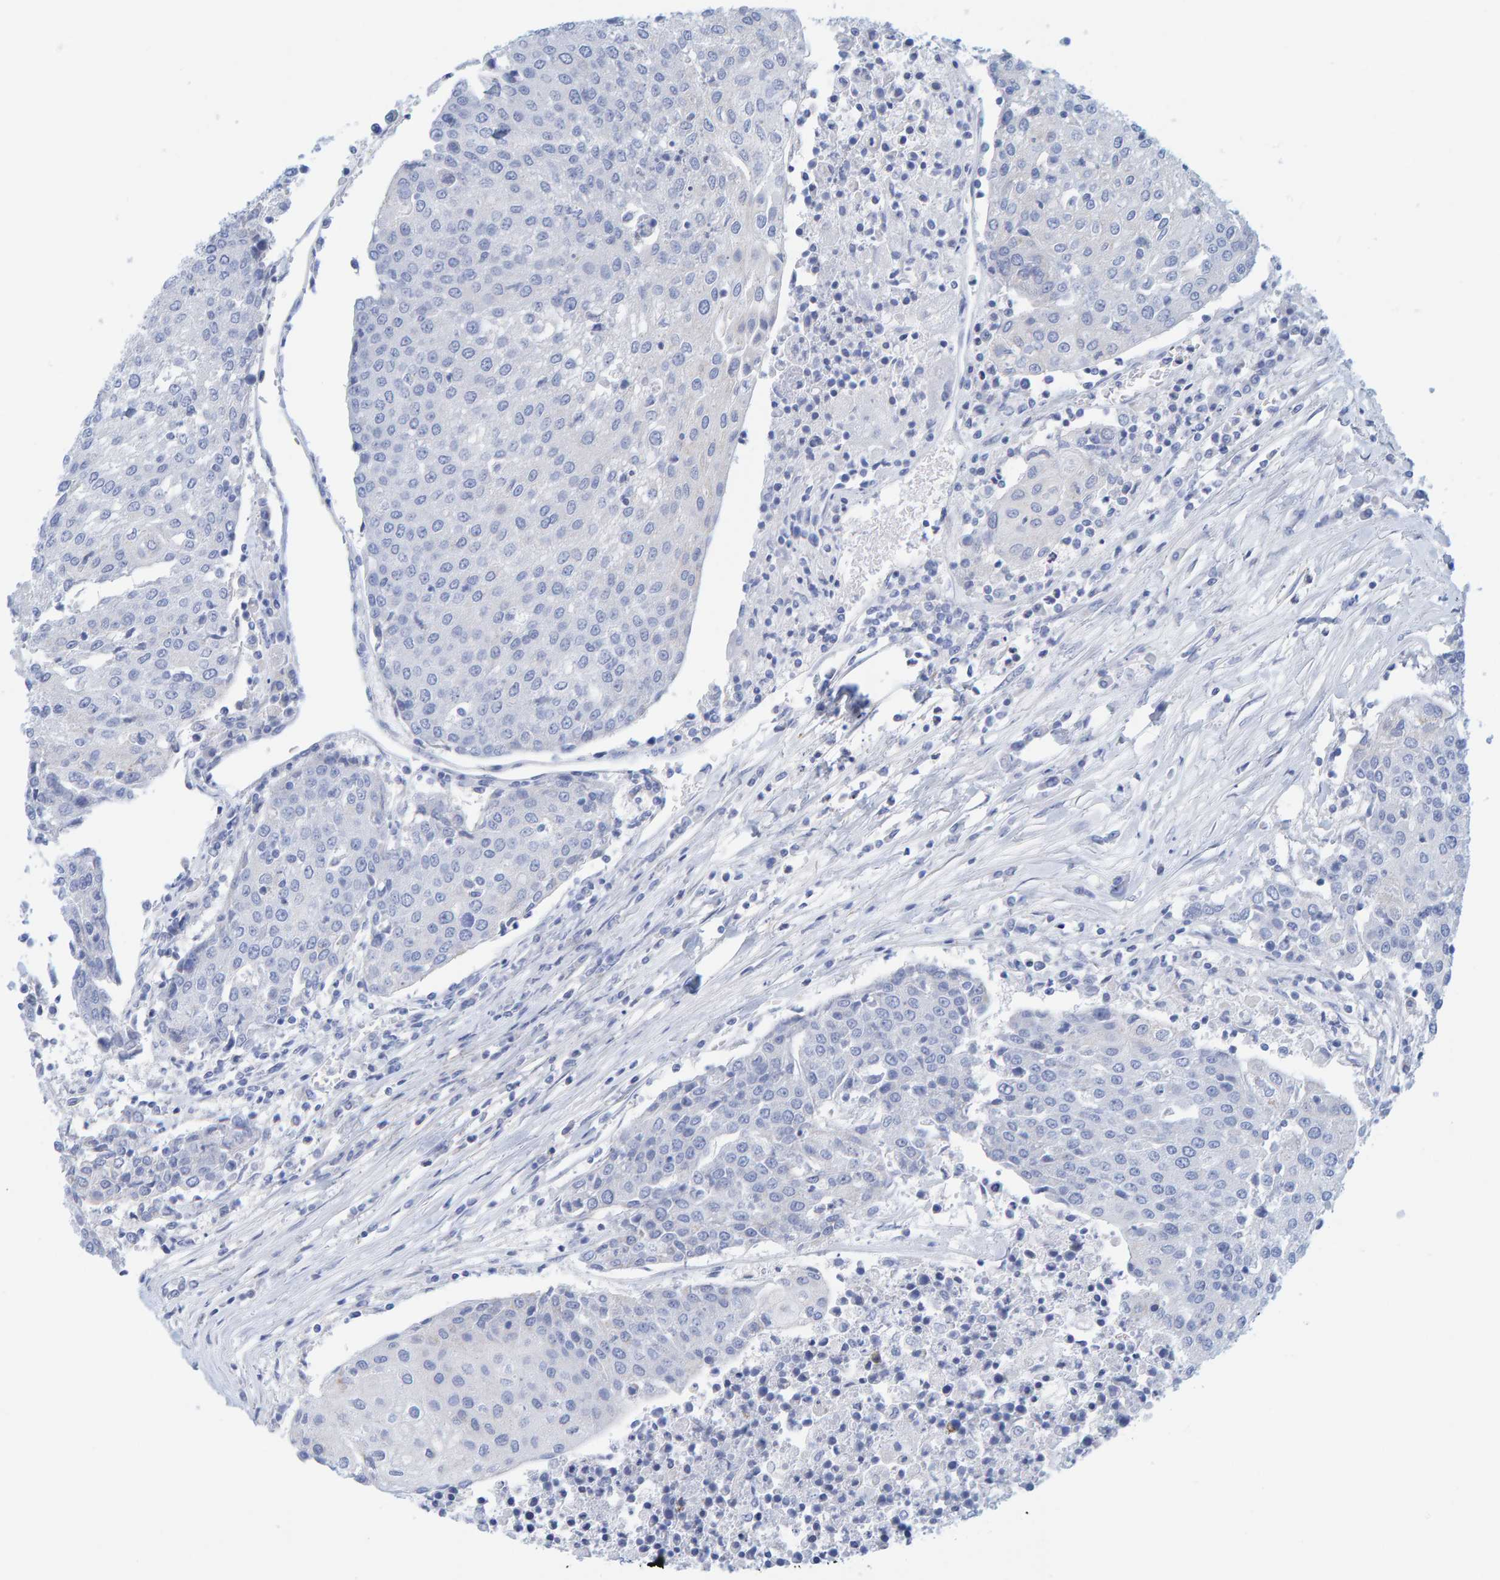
{"staining": {"intensity": "negative", "quantity": "none", "location": "none"}, "tissue": "urothelial cancer", "cell_type": "Tumor cells", "image_type": "cancer", "snomed": [{"axis": "morphology", "description": "Urothelial carcinoma, High grade"}, {"axis": "topography", "description": "Urinary bladder"}], "caption": "An immunohistochemistry histopathology image of urothelial cancer is shown. There is no staining in tumor cells of urothelial cancer.", "gene": "KLHL11", "patient": {"sex": "female", "age": 85}}